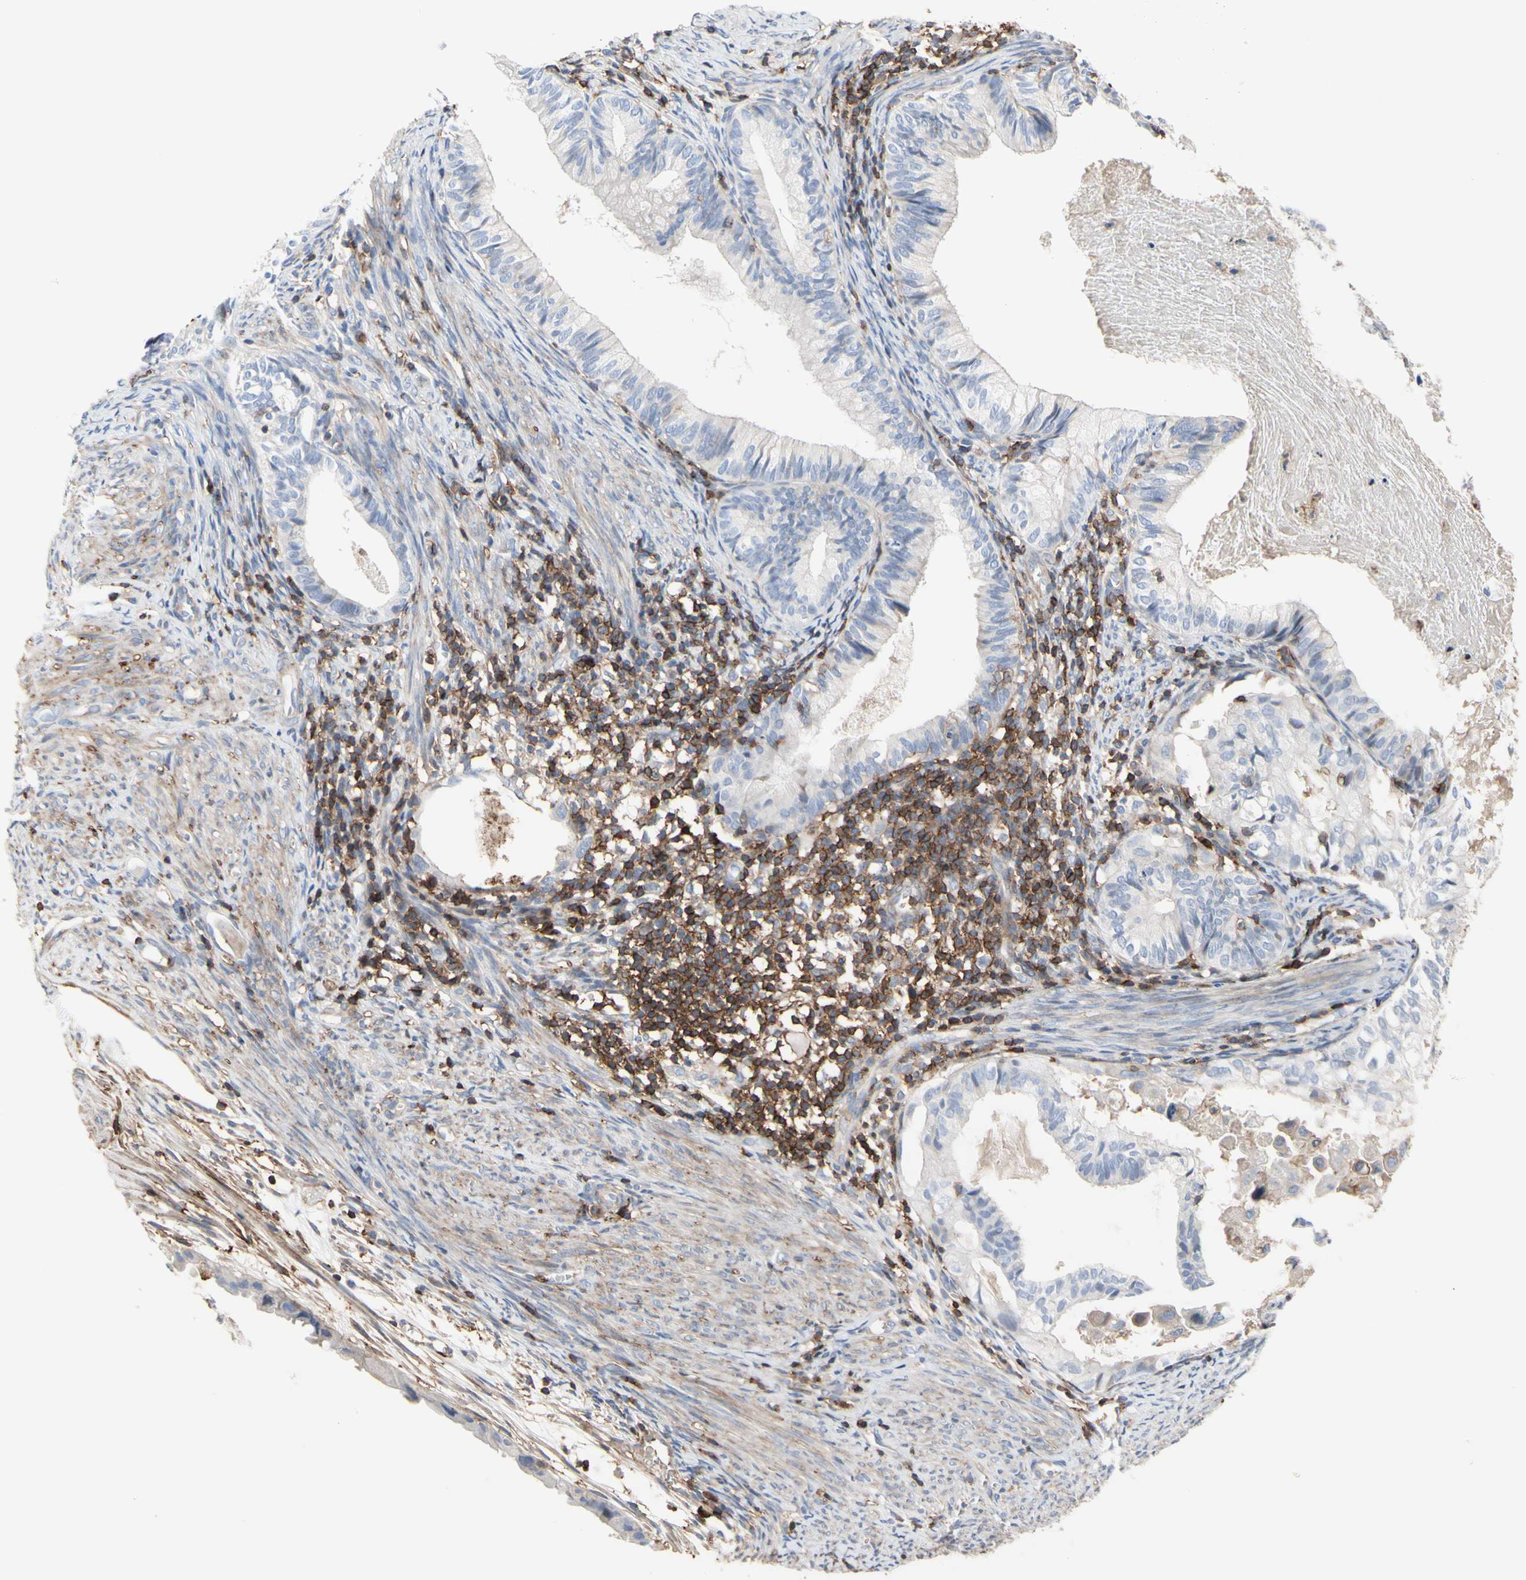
{"staining": {"intensity": "negative", "quantity": "none", "location": "none"}, "tissue": "cervical cancer", "cell_type": "Tumor cells", "image_type": "cancer", "snomed": [{"axis": "morphology", "description": "Normal tissue, NOS"}, {"axis": "morphology", "description": "Adenocarcinoma, NOS"}, {"axis": "topography", "description": "Cervix"}, {"axis": "topography", "description": "Endometrium"}], "caption": "Cervical cancer (adenocarcinoma) was stained to show a protein in brown. There is no significant expression in tumor cells. The staining is performed using DAB brown chromogen with nuclei counter-stained in using hematoxylin.", "gene": "ANXA6", "patient": {"sex": "female", "age": 86}}